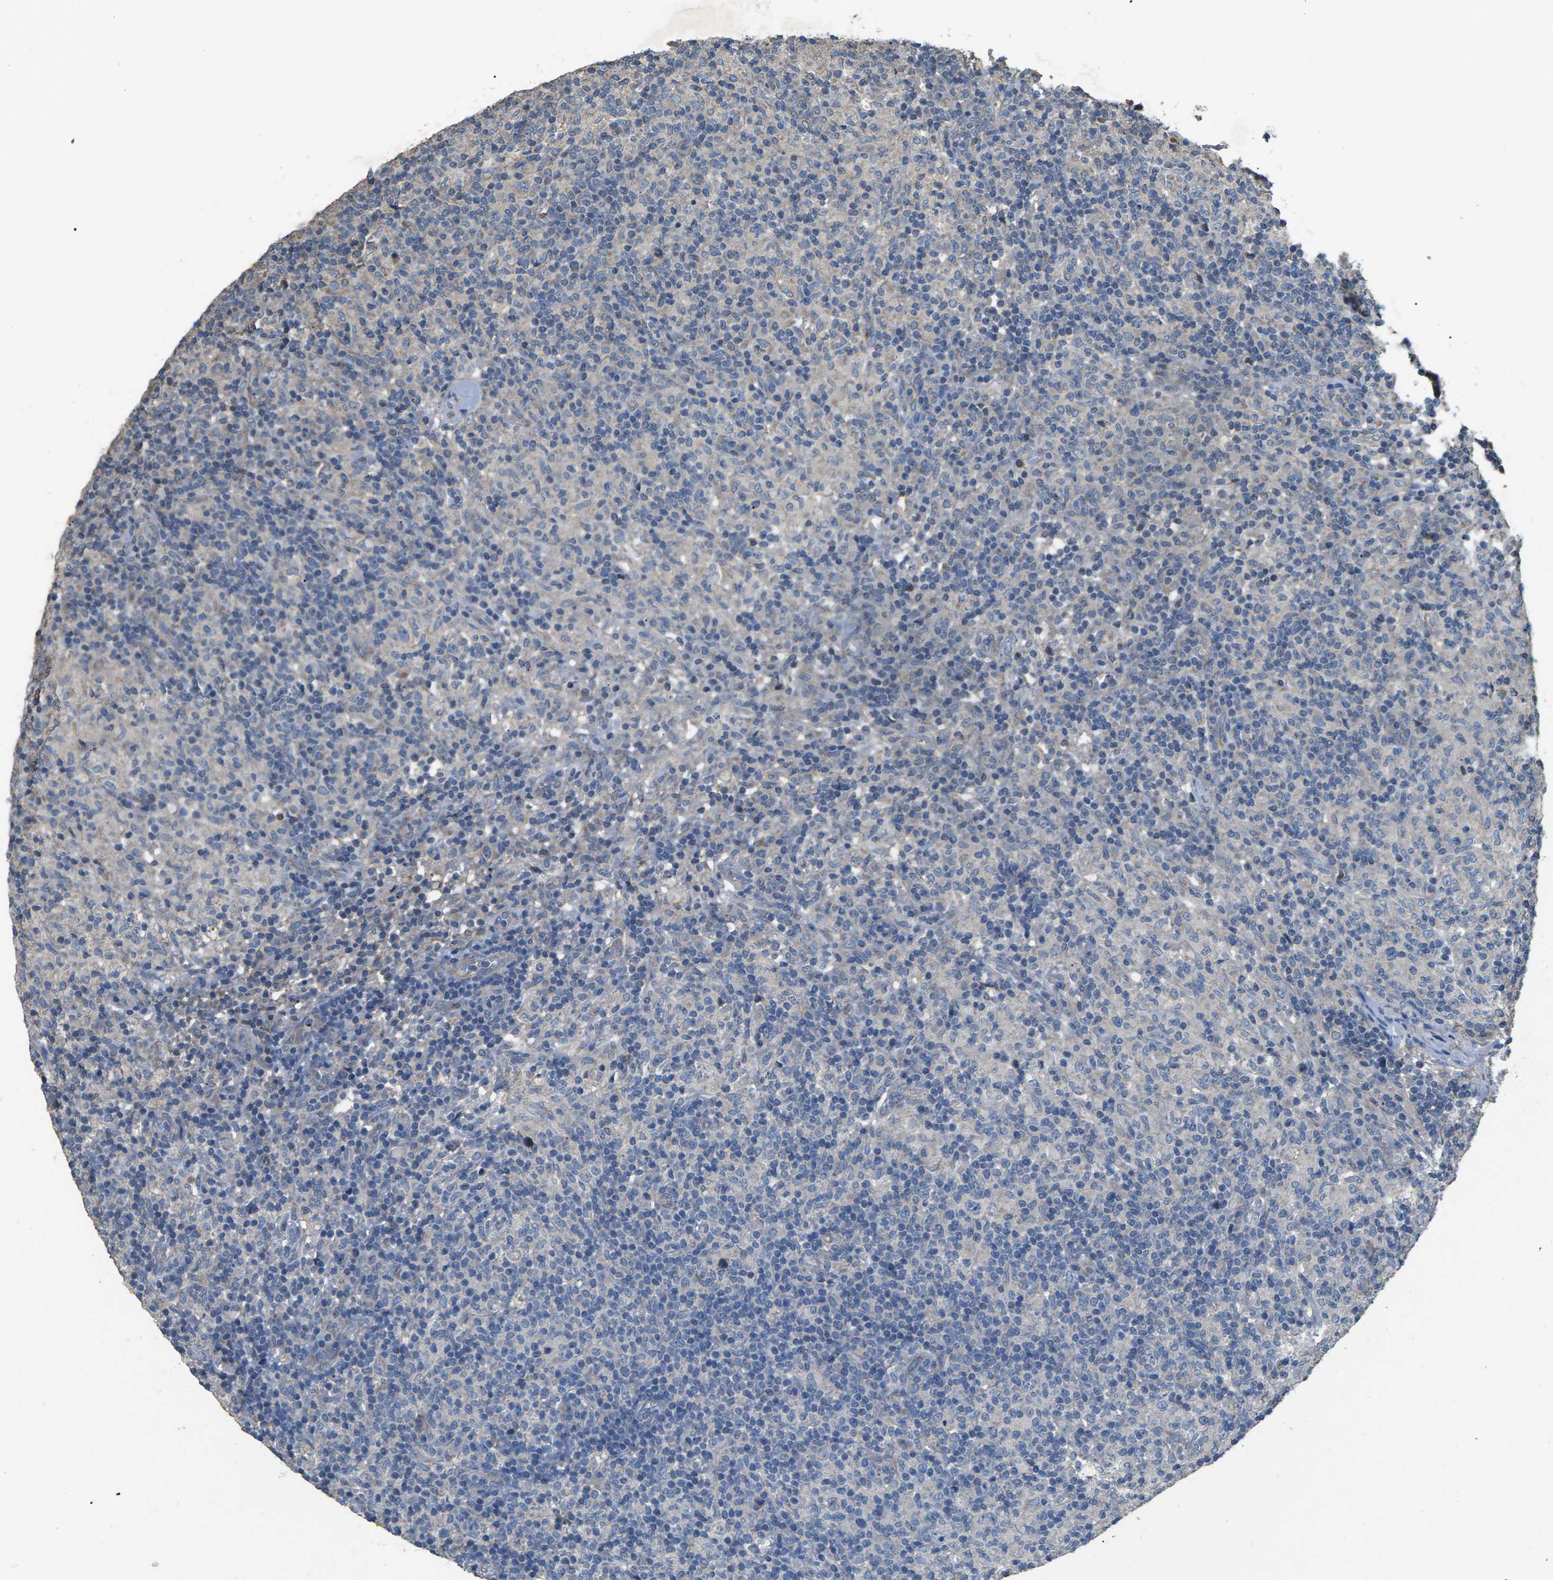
{"staining": {"intensity": "negative", "quantity": "none", "location": "none"}, "tissue": "lymphoma", "cell_type": "Tumor cells", "image_type": "cancer", "snomed": [{"axis": "morphology", "description": "Hodgkin's disease, NOS"}, {"axis": "topography", "description": "Lymph node"}], "caption": "Histopathology image shows no protein staining in tumor cells of lymphoma tissue.", "gene": "B4GAT1", "patient": {"sex": "male", "age": 70}}